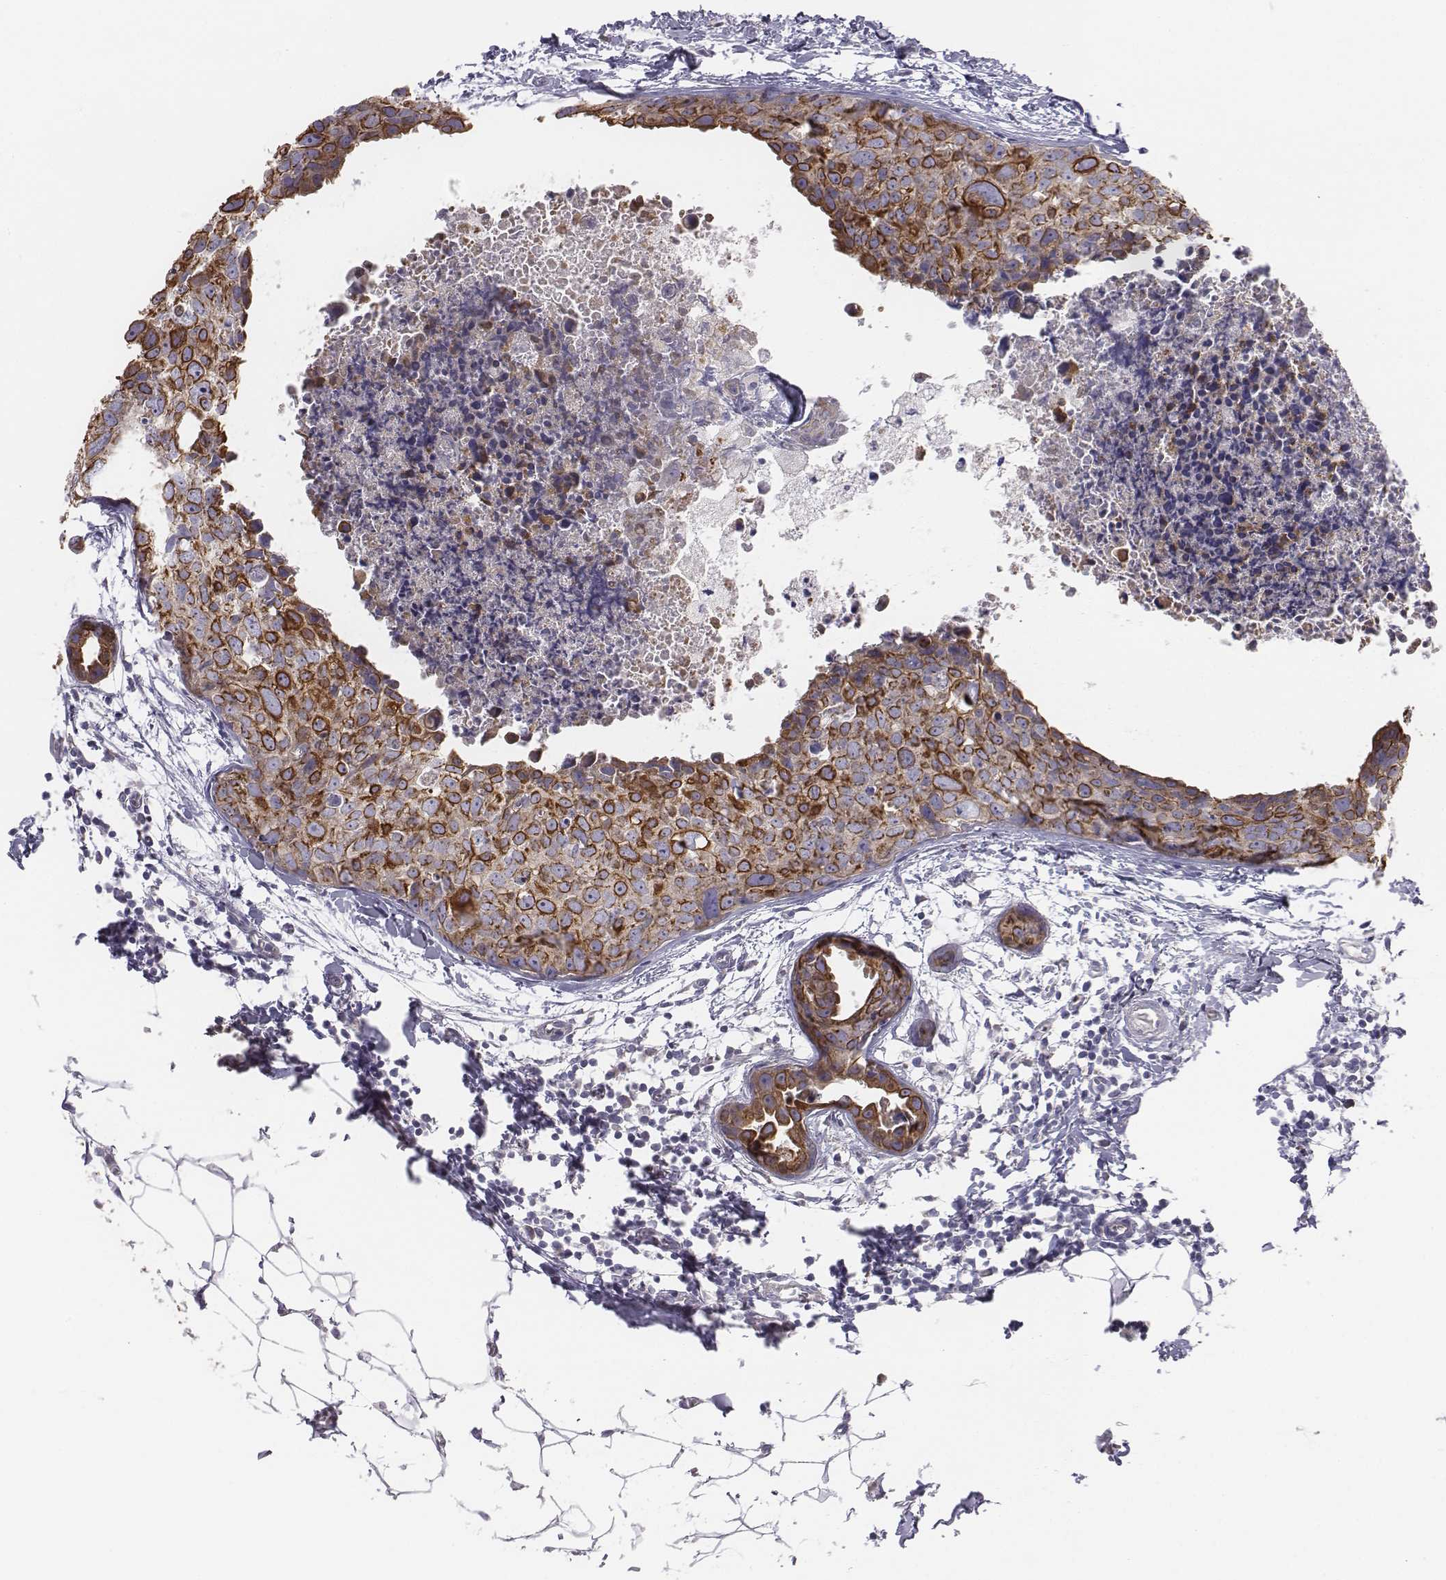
{"staining": {"intensity": "strong", "quantity": "25%-75%", "location": "cytoplasmic/membranous"}, "tissue": "breast cancer", "cell_type": "Tumor cells", "image_type": "cancer", "snomed": [{"axis": "morphology", "description": "Duct carcinoma"}, {"axis": "topography", "description": "Breast"}], "caption": "Breast invasive ductal carcinoma stained with a protein marker exhibits strong staining in tumor cells.", "gene": "CHST14", "patient": {"sex": "female", "age": 38}}